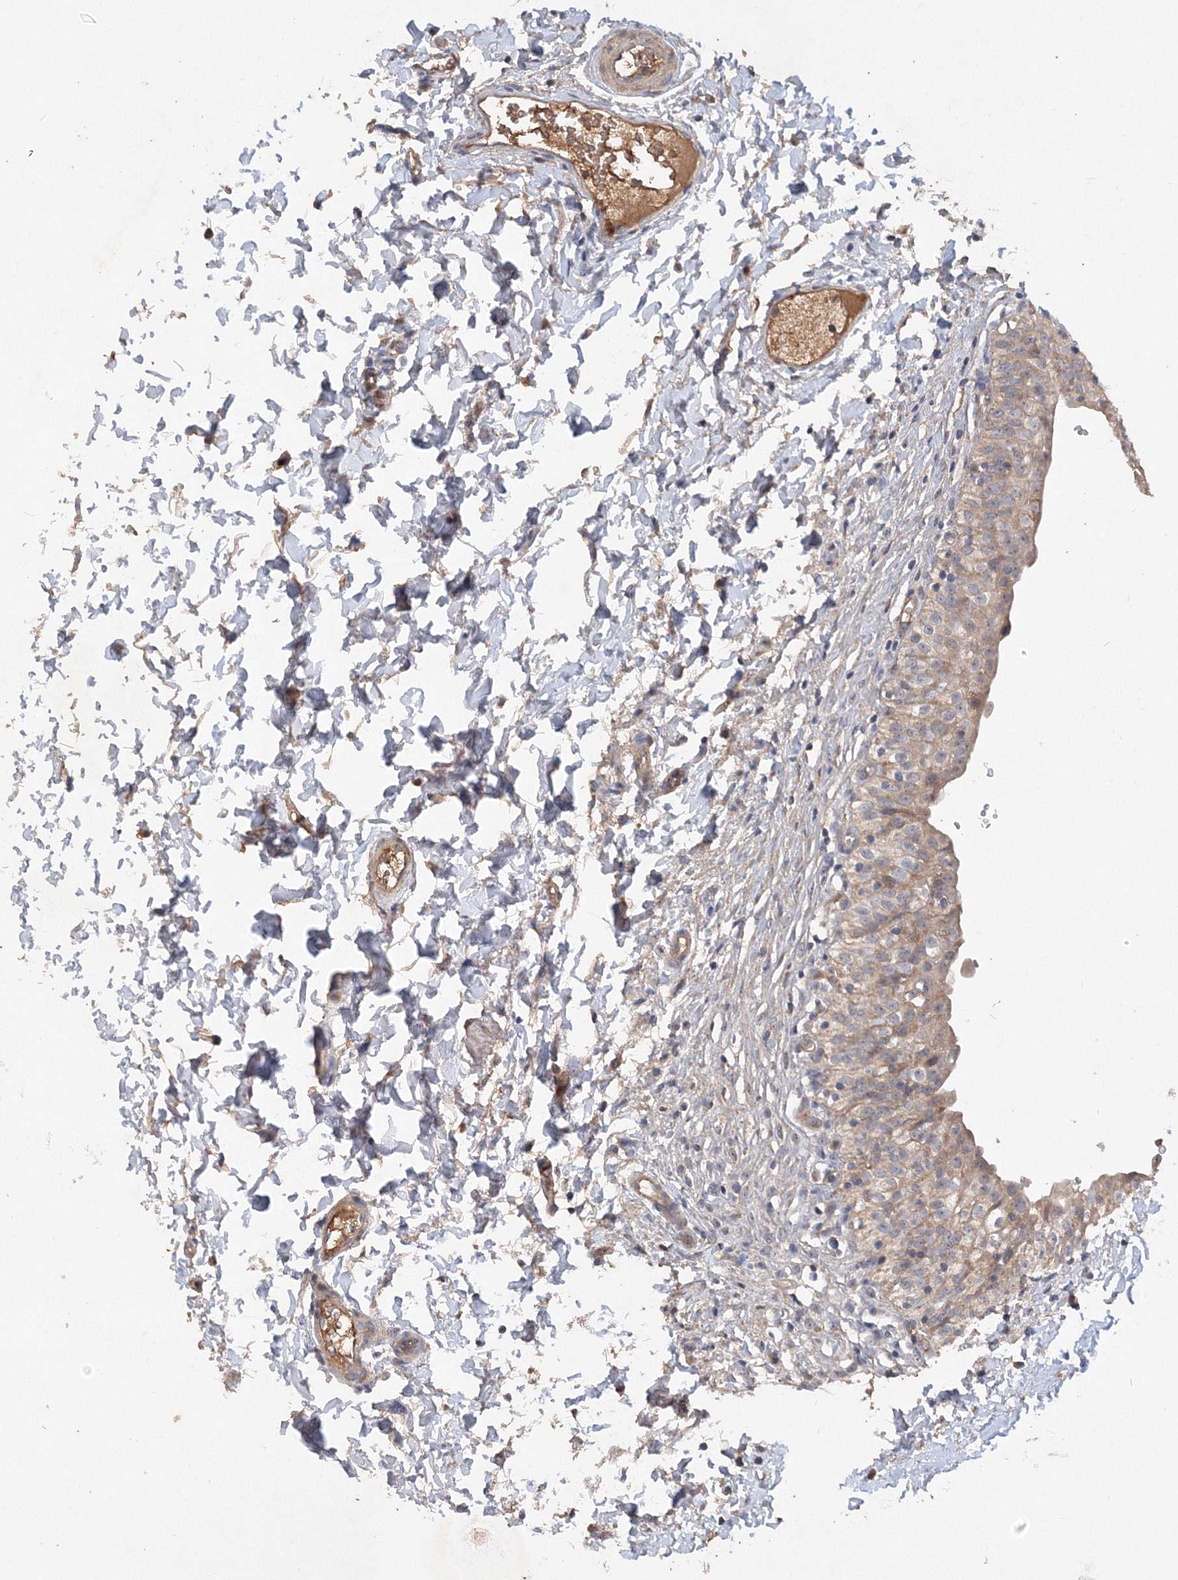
{"staining": {"intensity": "moderate", "quantity": ">75%", "location": "cytoplasmic/membranous,nuclear"}, "tissue": "urinary bladder", "cell_type": "Urothelial cells", "image_type": "normal", "snomed": [{"axis": "morphology", "description": "Normal tissue, NOS"}, {"axis": "topography", "description": "Urinary bladder"}], "caption": "This is an image of immunohistochemistry (IHC) staining of benign urinary bladder, which shows moderate staining in the cytoplasmic/membranous,nuclear of urothelial cells.", "gene": "GRINA", "patient": {"sex": "male", "age": 55}}